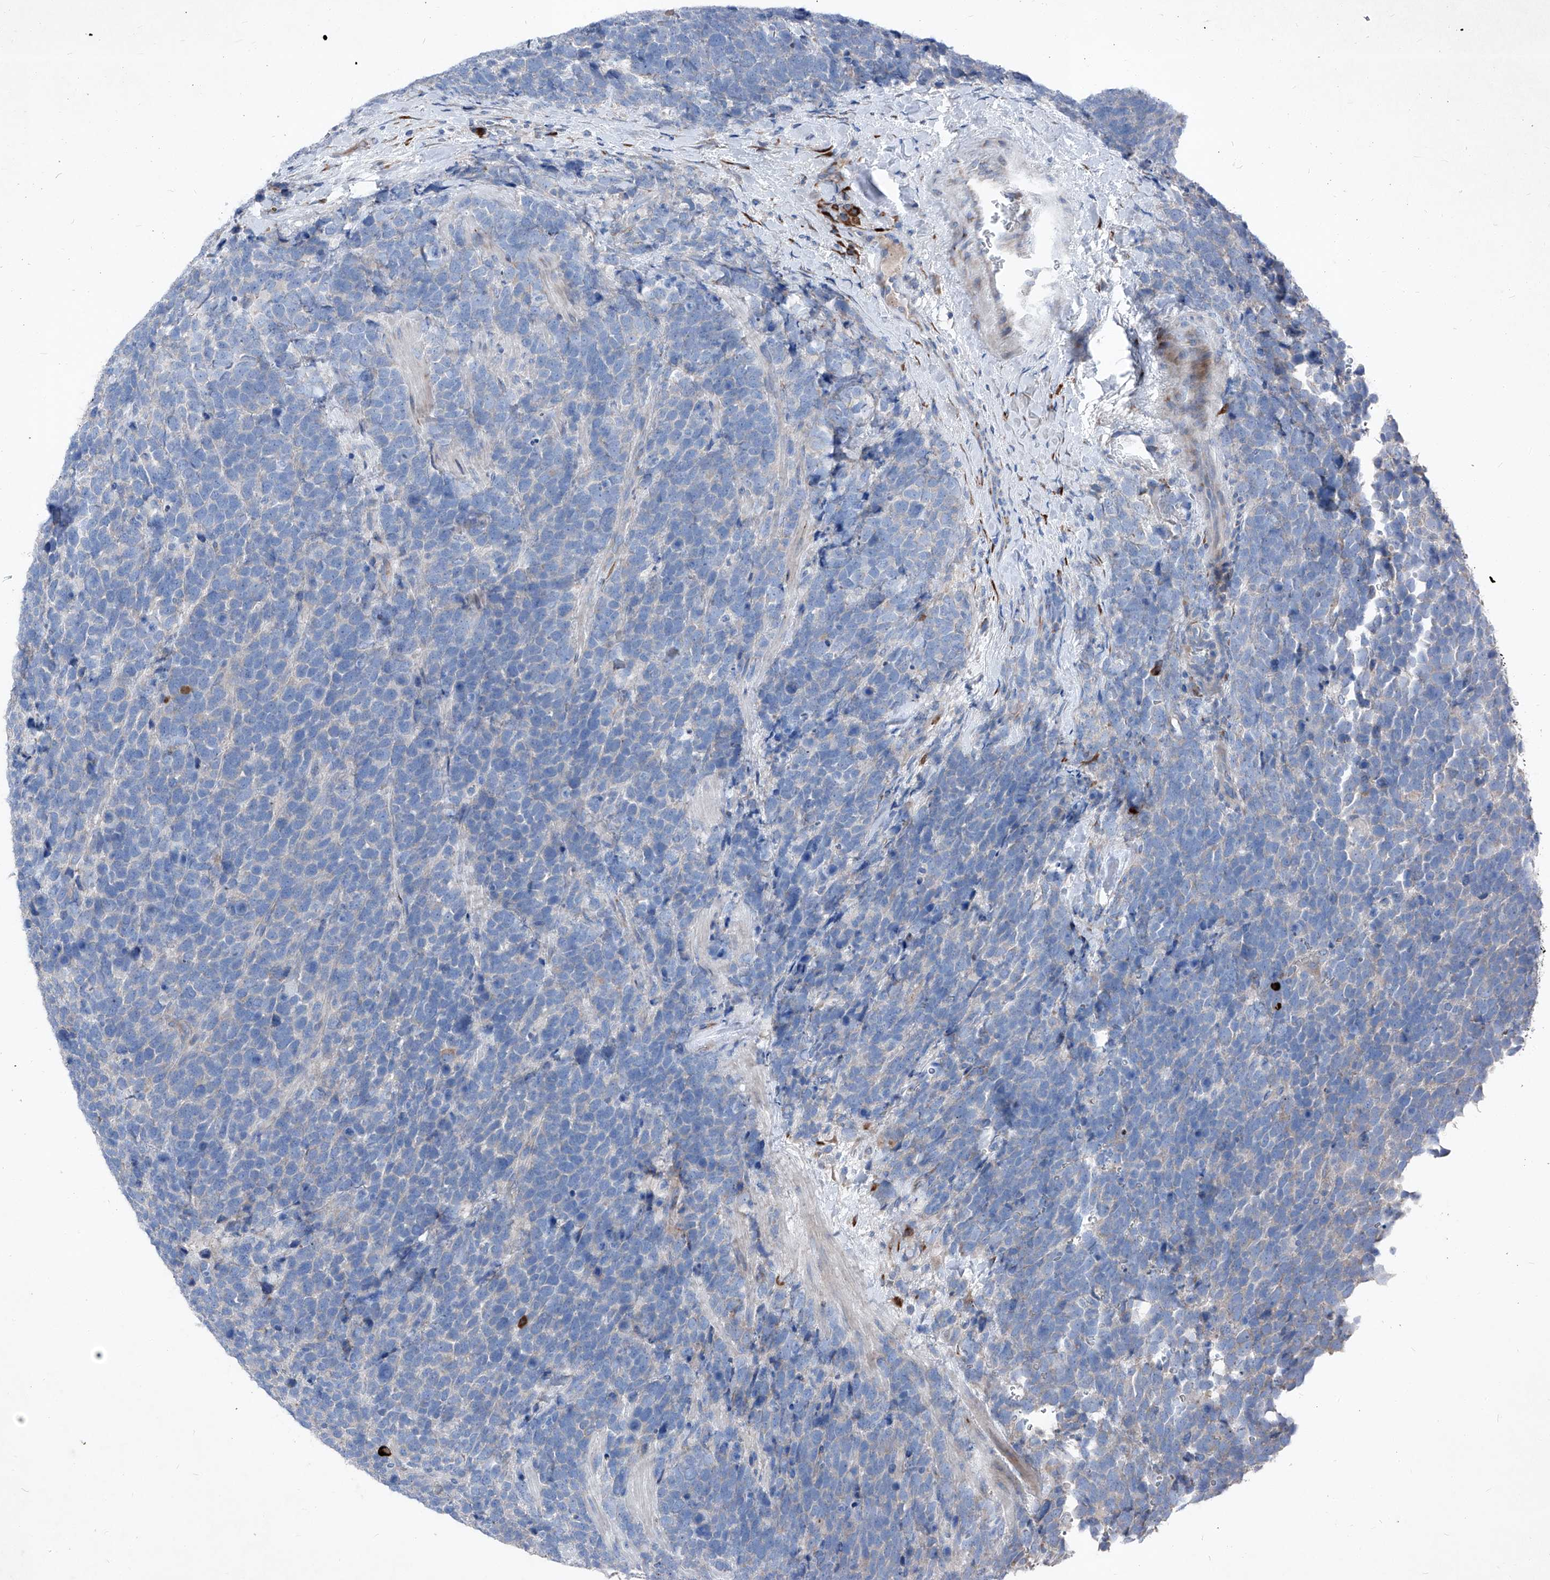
{"staining": {"intensity": "negative", "quantity": "none", "location": "none"}, "tissue": "urothelial cancer", "cell_type": "Tumor cells", "image_type": "cancer", "snomed": [{"axis": "morphology", "description": "Urothelial carcinoma, High grade"}, {"axis": "topography", "description": "Urinary bladder"}], "caption": "An immunohistochemistry histopathology image of urothelial carcinoma (high-grade) is shown. There is no staining in tumor cells of urothelial carcinoma (high-grade). Brightfield microscopy of immunohistochemistry (IHC) stained with DAB (brown) and hematoxylin (blue), captured at high magnification.", "gene": "IFI27", "patient": {"sex": "female", "age": 82}}